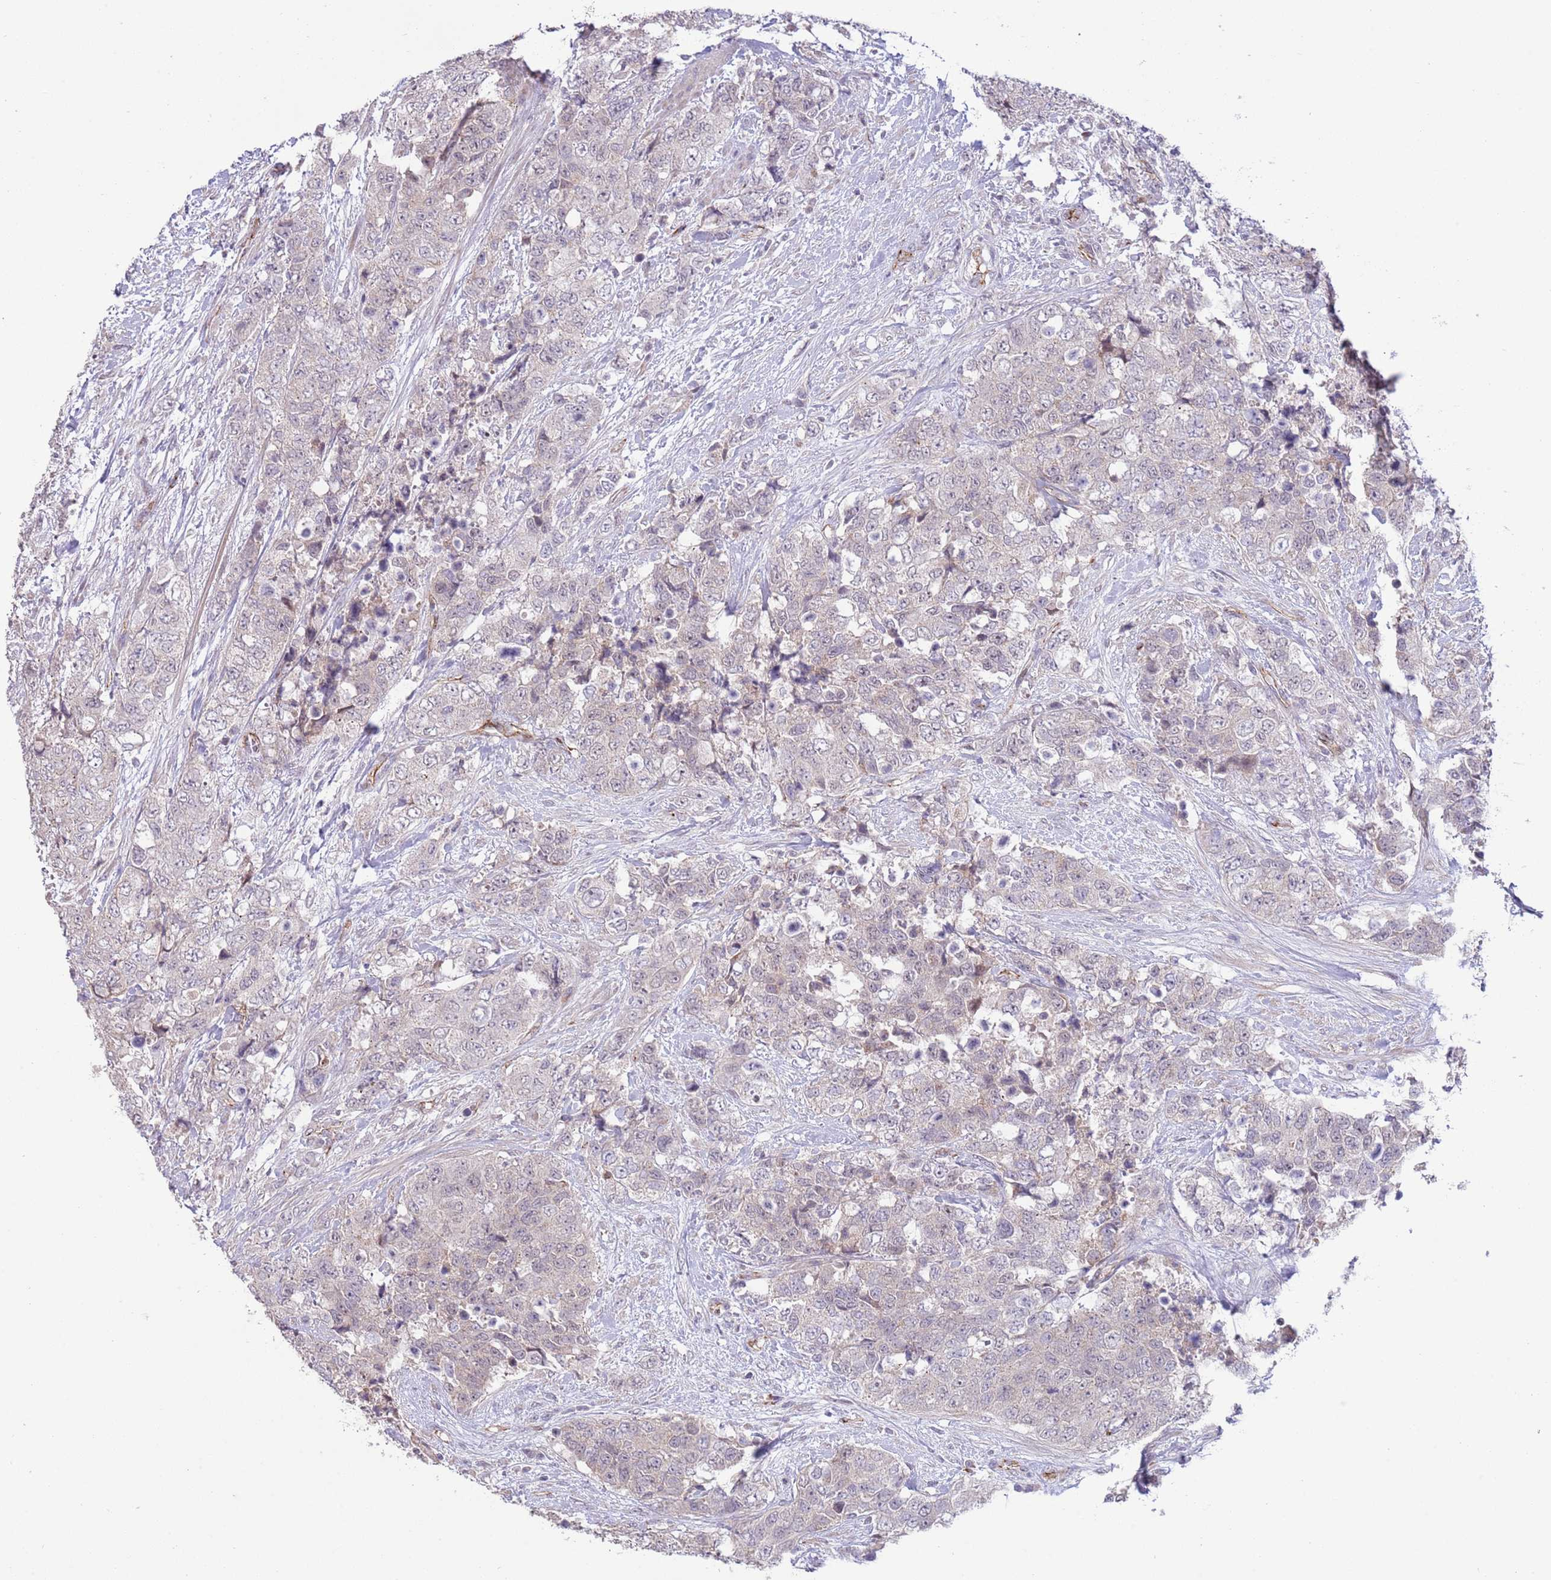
{"staining": {"intensity": "negative", "quantity": "none", "location": "none"}, "tissue": "urothelial cancer", "cell_type": "Tumor cells", "image_type": "cancer", "snomed": [{"axis": "morphology", "description": "Urothelial carcinoma, High grade"}, {"axis": "topography", "description": "Urinary bladder"}], "caption": "There is no significant staining in tumor cells of high-grade urothelial carcinoma. (DAB IHC with hematoxylin counter stain).", "gene": "DPP10", "patient": {"sex": "female", "age": 78}}